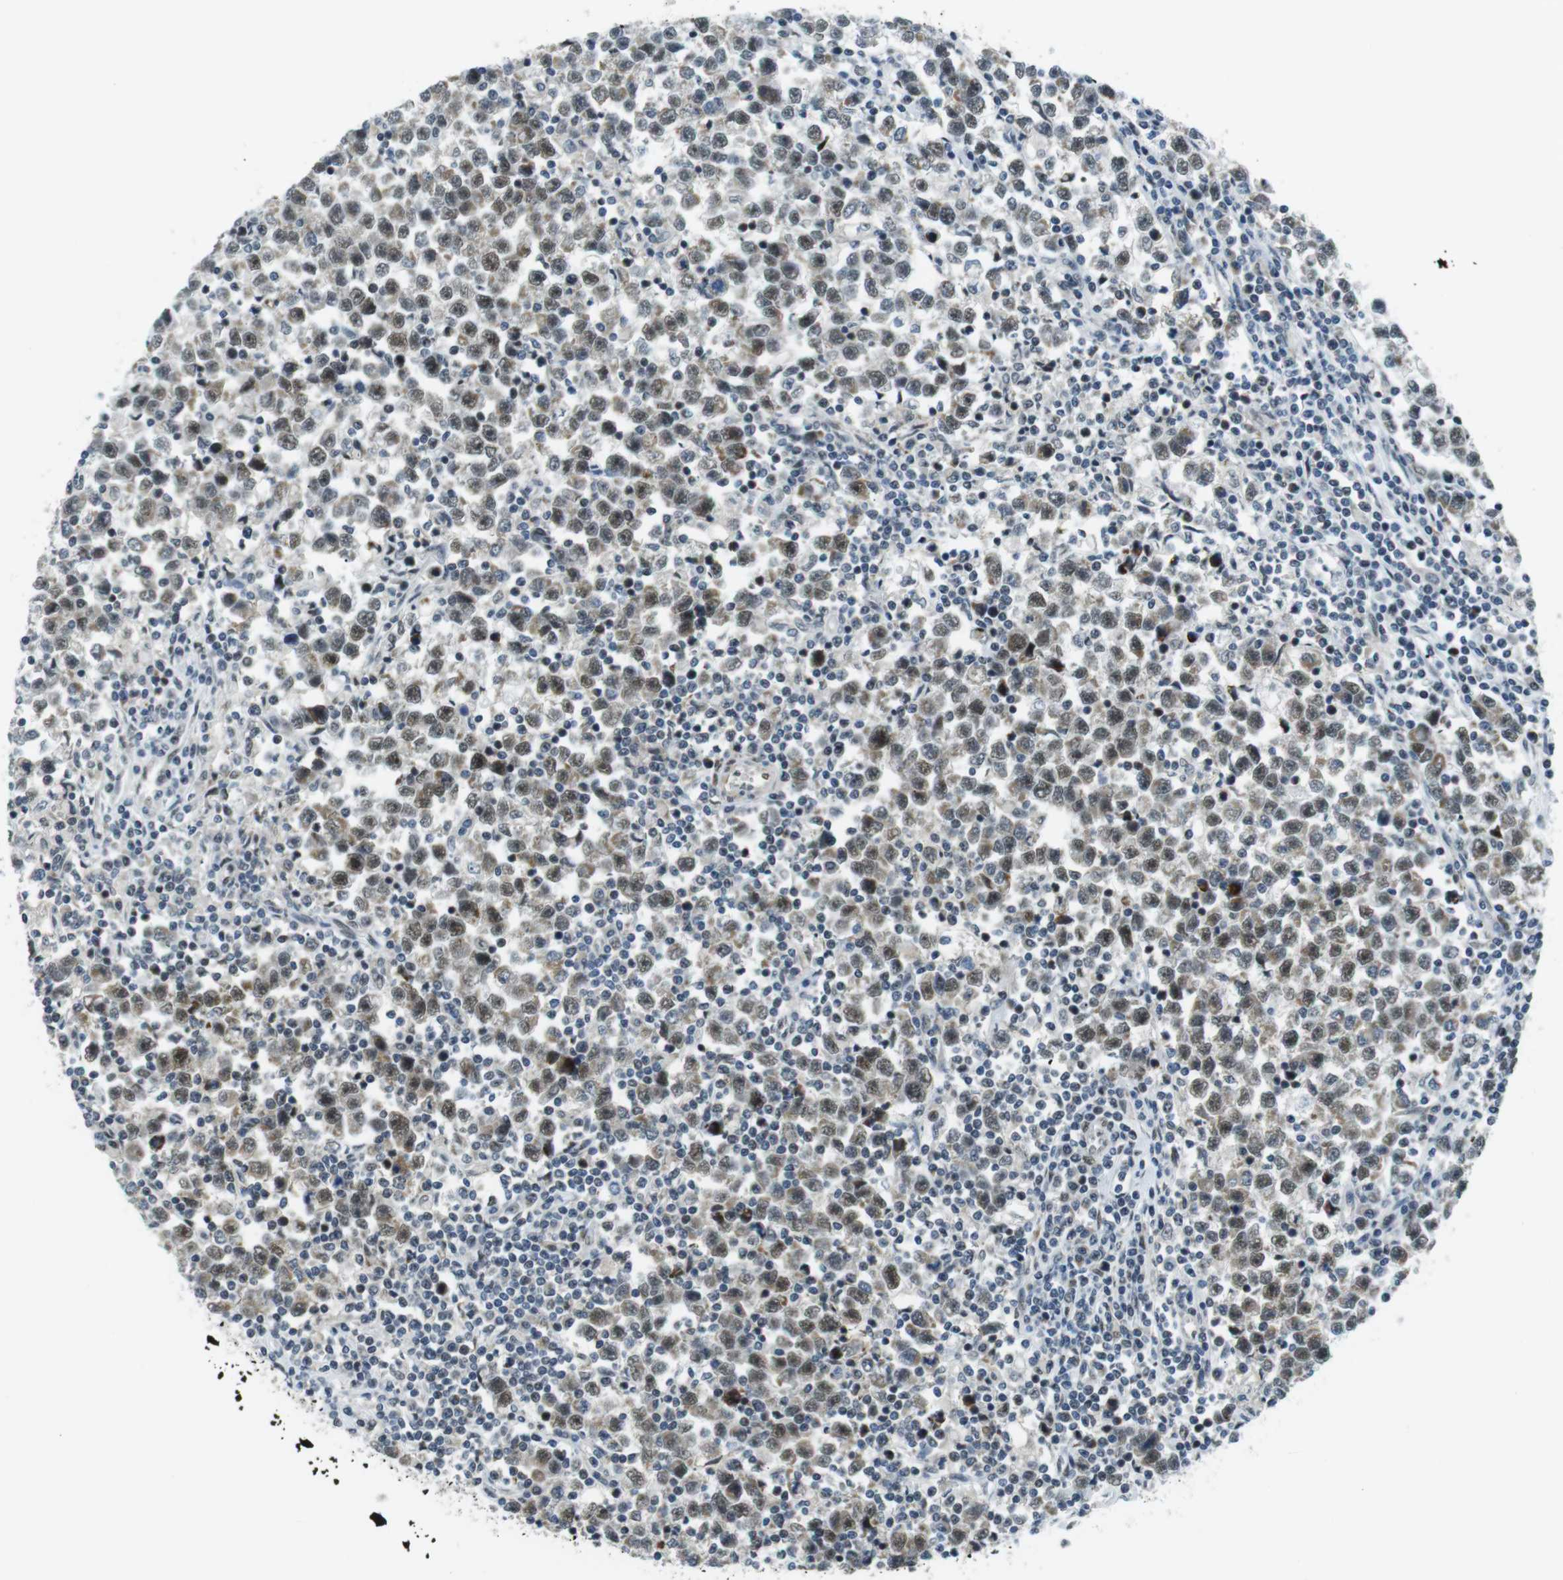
{"staining": {"intensity": "moderate", "quantity": ">75%", "location": "nuclear"}, "tissue": "testis cancer", "cell_type": "Tumor cells", "image_type": "cancer", "snomed": [{"axis": "morphology", "description": "Seminoma, NOS"}, {"axis": "topography", "description": "Testis"}], "caption": "This histopathology image reveals seminoma (testis) stained with immunohistochemistry (IHC) to label a protein in brown. The nuclear of tumor cells show moderate positivity for the protein. Nuclei are counter-stained blue.", "gene": "USP7", "patient": {"sex": "male", "age": 43}}